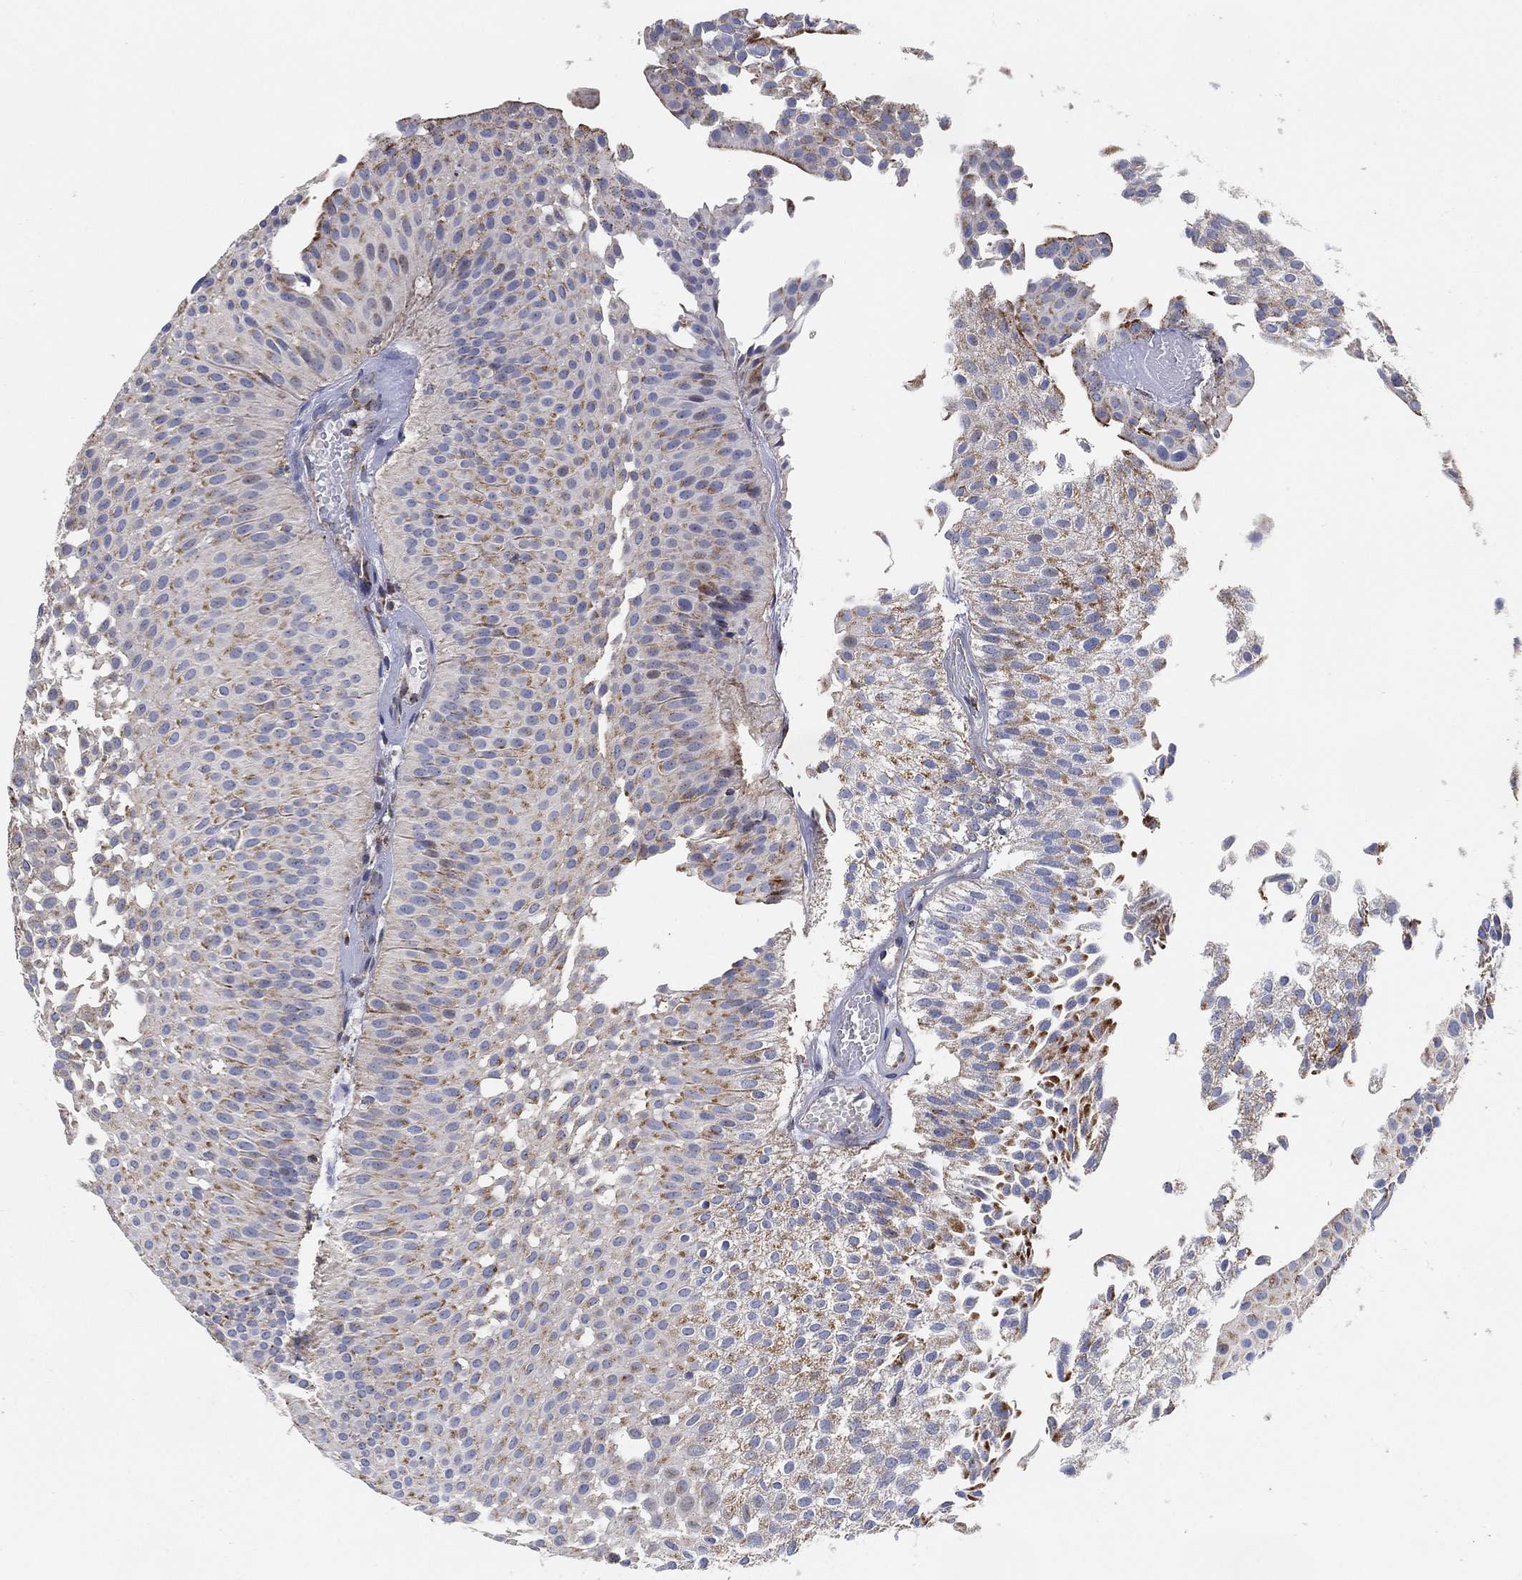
{"staining": {"intensity": "moderate", "quantity": "25%-75%", "location": "cytoplasmic/membranous"}, "tissue": "urothelial cancer", "cell_type": "Tumor cells", "image_type": "cancer", "snomed": [{"axis": "morphology", "description": "Urothelial carcinoma, Low grade"}, {"axis": "topography", "description": "Urinary bladder"}], "caption": "Moderate cytoplasmic/membranous staining is identified in about 25%-75% of tumor cells in urothelial cancer. The protein is stained brown, and the nuclei are stained in blue (DAB (3,3'-diaminobenzidine) IHC with brightfield microscopy, high magnification).", "gene": "GCAT", "patient": {"sex": "male", "age": 64}}